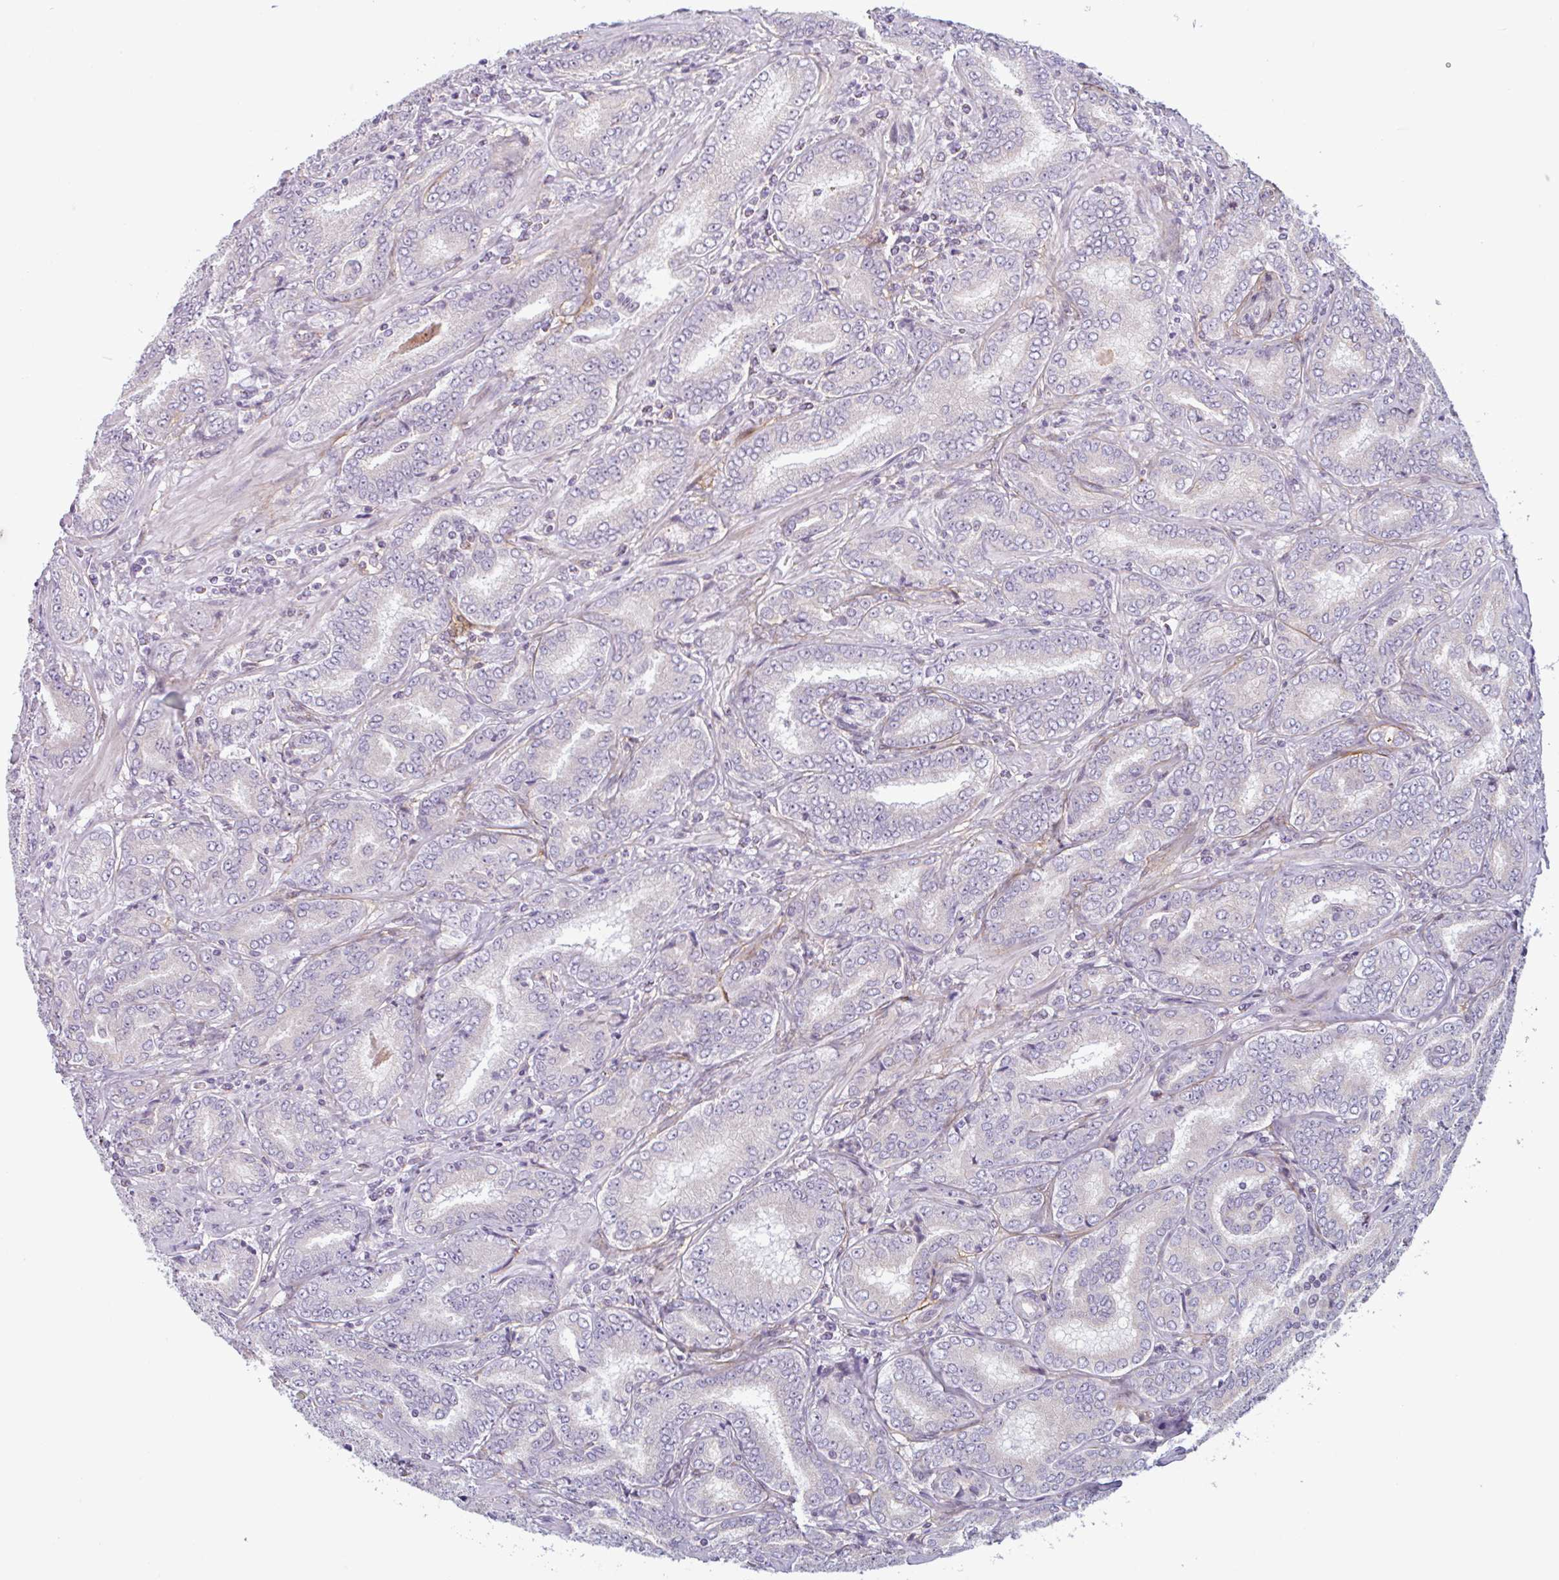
{"staining": {"intensity": "negative", "quantity": "none", "location": "none"}, "tissue": "prostate cancer", "cell_type": "Tumor cells", "image_type": "cancer", "snomed": [{"axis": "morphology", "description": "Adenocarcinoma, High grade"}, {"axis": "topography", "description": "Prostate"}], "caption": "High power microscopy photomicrograph of an immunohistochemistry photomicrograph of prostate cancer (adenocarcinoma (high-grade)), revealing no significant expression in tumor cells.", "gene": "TMEM119", "patient": {"sex": "male", "age": 72}}